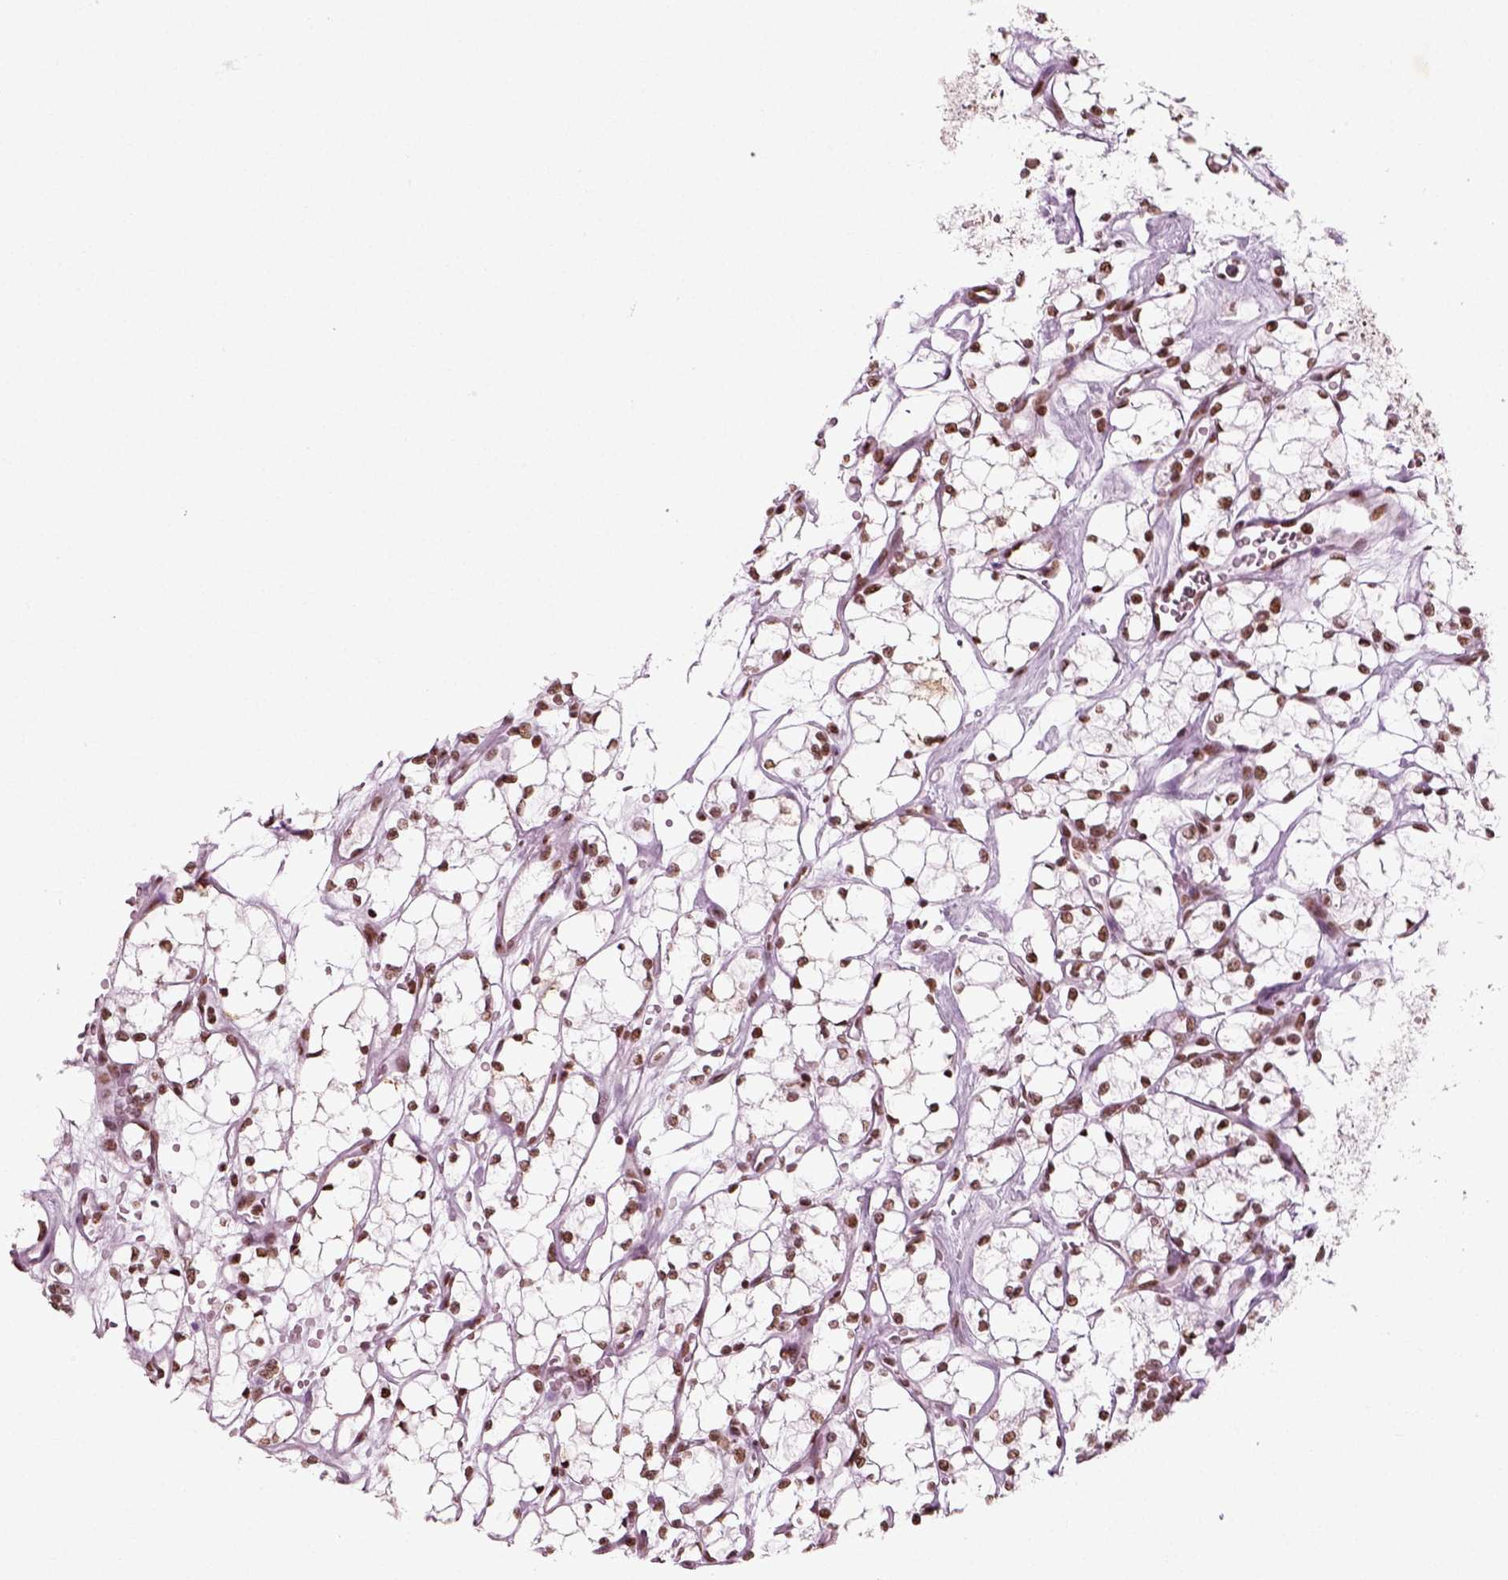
{"staining": {"intensity": "strong", "quantity": ">75%", "location": "nuclear"}, "tissue": "renal cancer", "cell_type": "Tumor cells", "image_type": "cancer", "snomed": [{"axis": "morphology", "description": "Adenocarcinoma, NOS"}, {"axis": "topography", "description": "Kidney"}], "caption": "Immunohistochemistry (IHC) histopathology image of neoplastic tissue: renal cancer stained using IHC exhibits high levels of strong protein expression localized specifically in the nuclear of tumor cells, appearing as a nuclear brown color.", "gene": "POLR1H", "patient": {"sex": "female", "age": 69}}